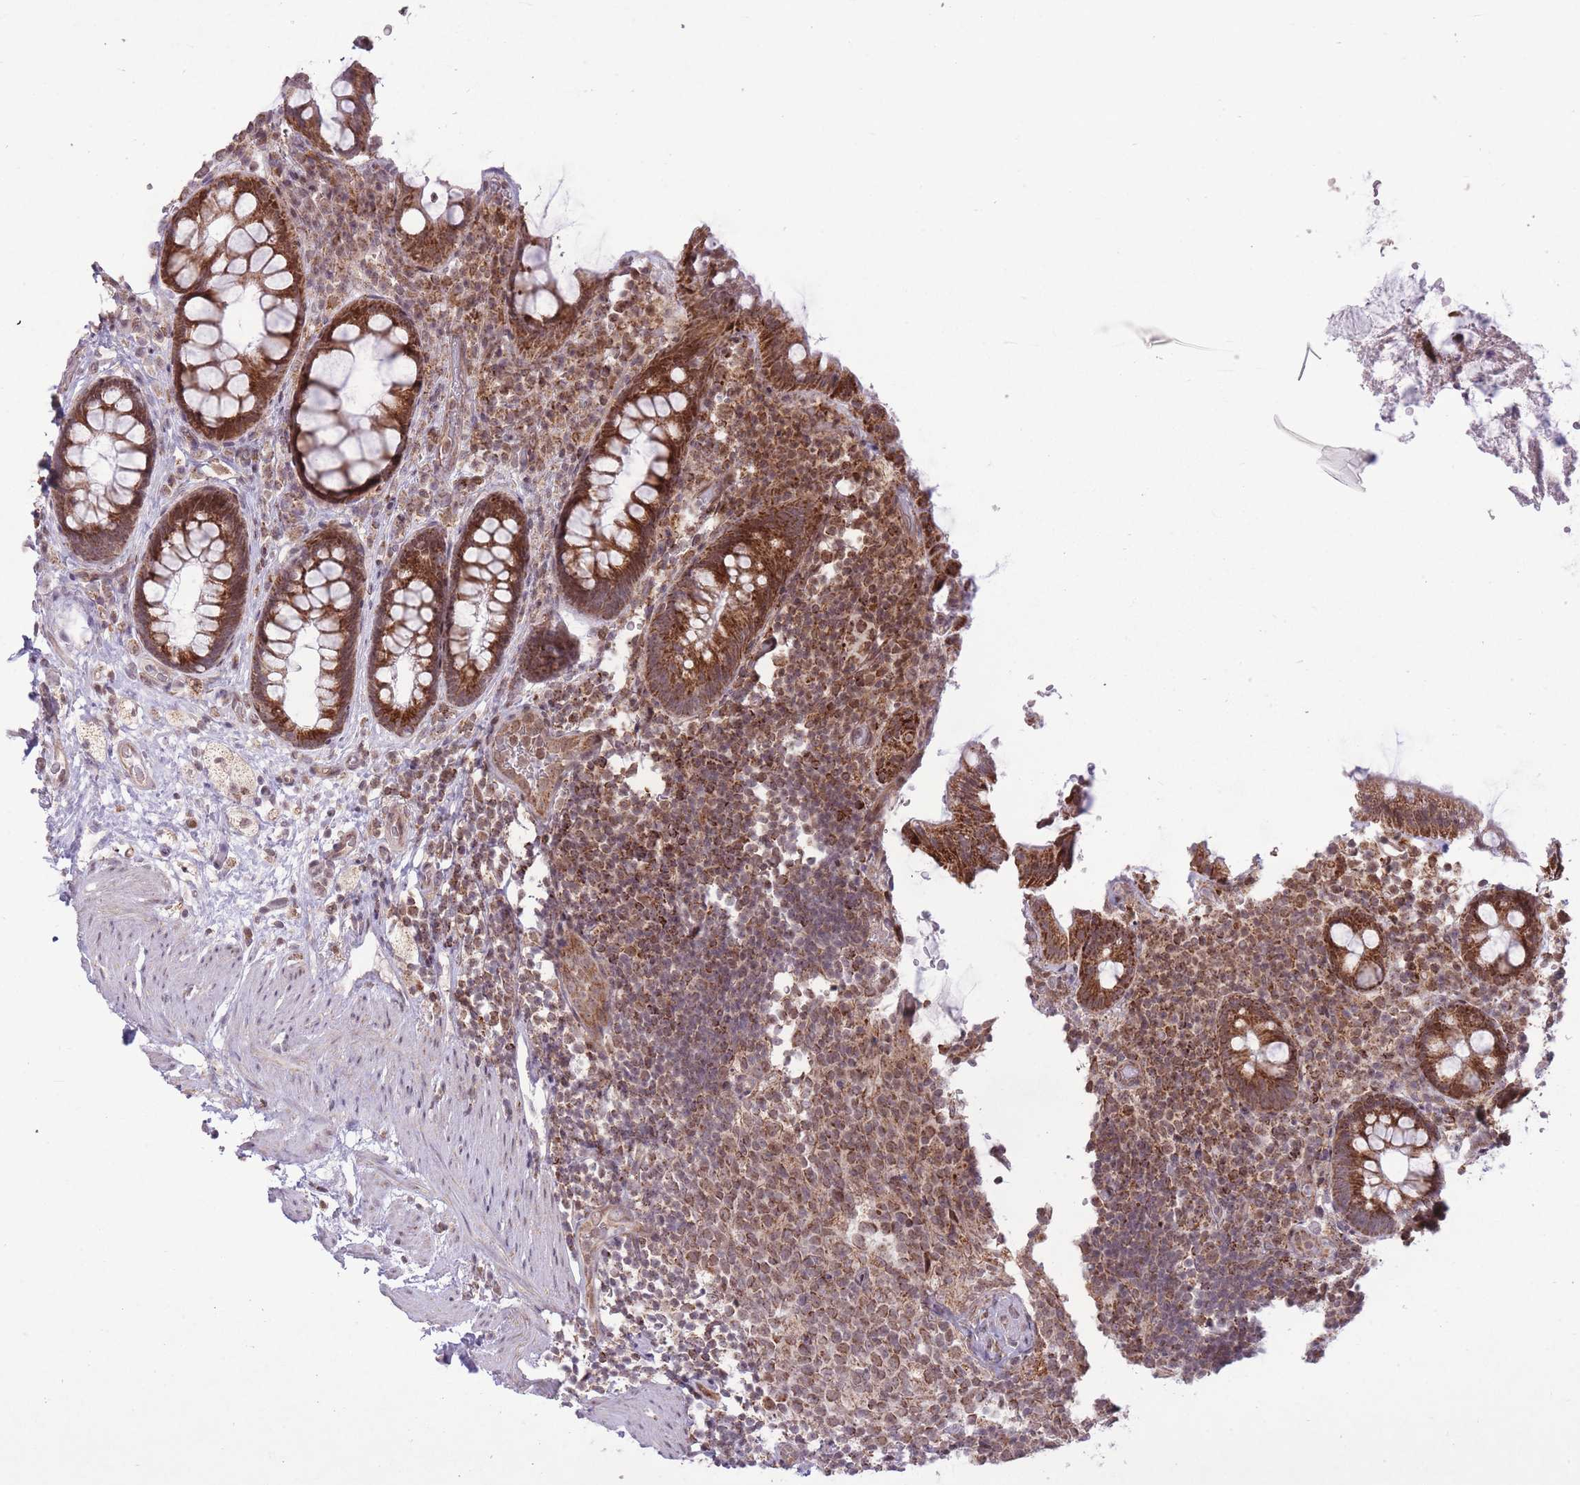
{"staining": {"intensity": "strong", "quantity": ">75%", "location": "cytoplasmic/membranous"}, "tissue": "rectum", "cell_type": "Glandular cells", "image_type": "normal", "snomed": [{"axis": "morphology", "description": "Normal tissue, NOS"}, {"axis": "topography", "description": "Rectum"}, {"axis": "topography", "description": "Peripheral nerve tissue"}], "caption": "This photomicrograph reveals immunohistochemistry staining of normal human rectum, with high strong cytoplasmic/membranous expression in approximately >75% of glandular cells.", "gene": "DPYSL4", "patient": {"sex": "female", "age": 69}}